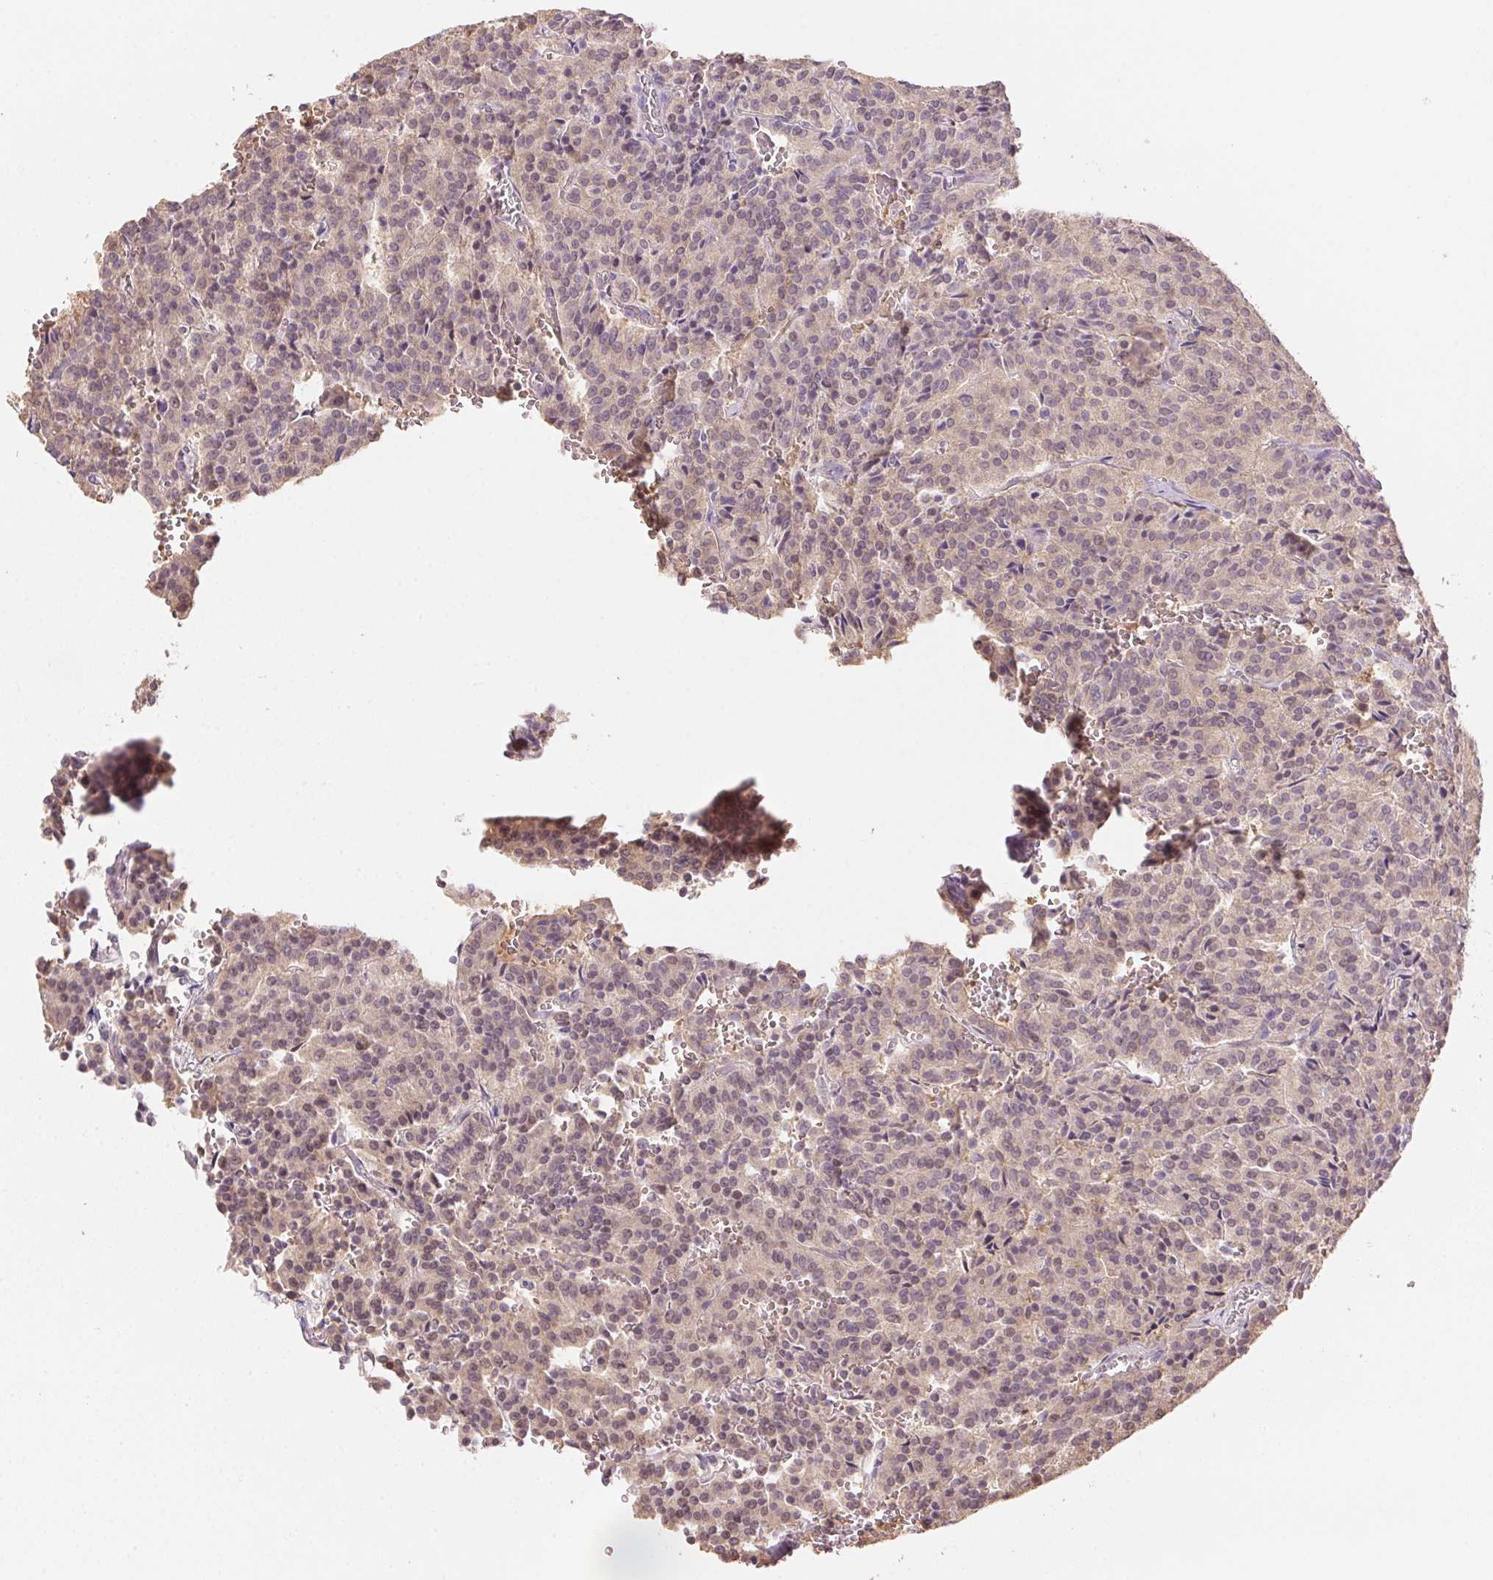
{"staining": {"intensity": "negative", "quantity": "none", "location": "none"}, "tissue": "carcinoid", "cell_type": "Tumor cells", "image_type": "cancer", "snomed": [{"axis": "morphology", "description": "Carcinoid, malignant, NOS"}, {"axis": "topography", "description": "Lung"}], "caption": "Micrograph shows no significant protein expression in tumor cells of carcinoid. (DAB IHC with hematoxylin counter stain).", "gene": "ALDH8A1", "patient": {"sex": "male", "age": 70}}